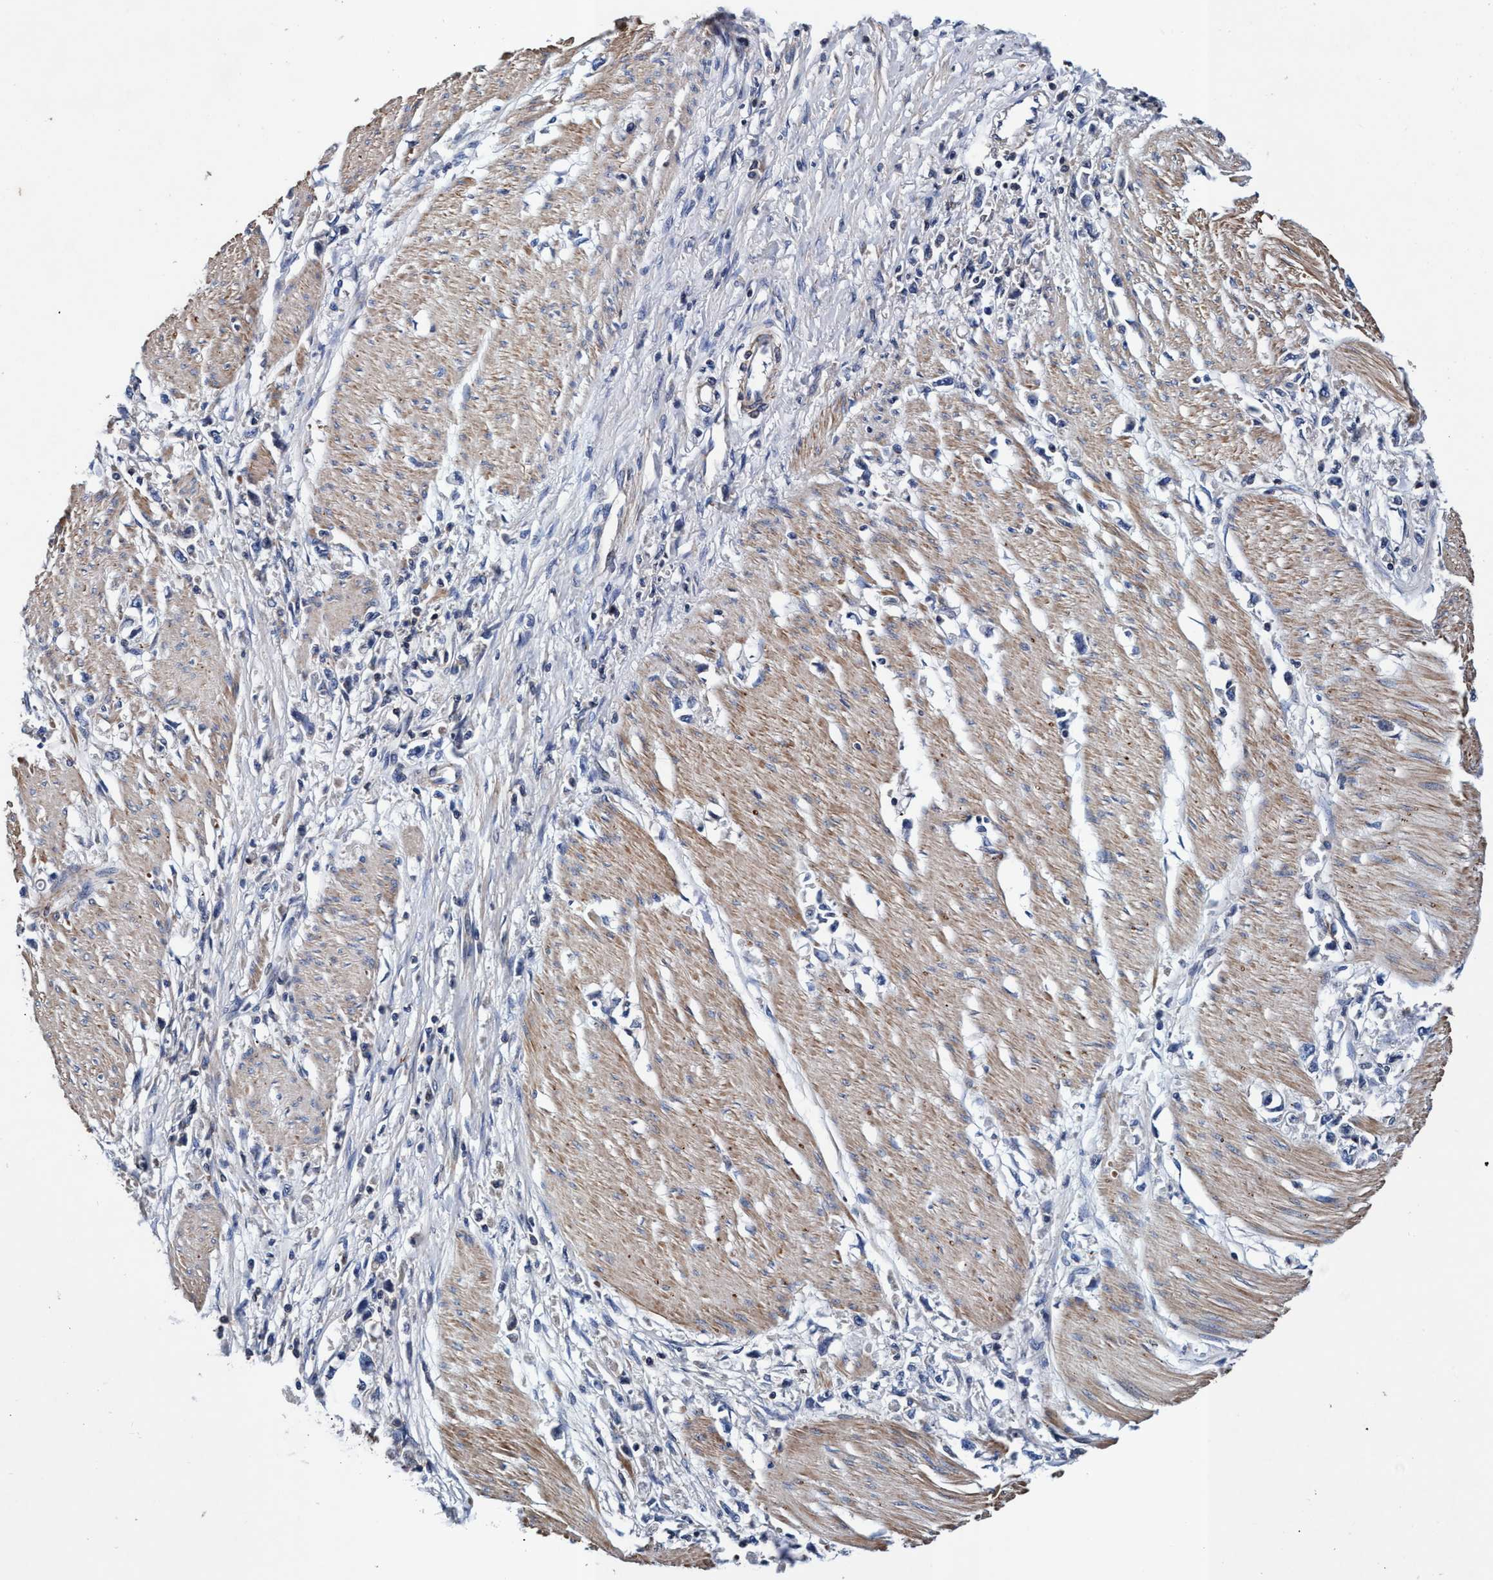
{"staining": {"intensity": "negative", "quantity": "none", "location": "none"}, "tissue": "stomach cancer", "cell_type": "Tumor cells", "image_type": "cancer", "snomed": [{"axis": "morphology", "description": "Adenocarcinoma, NOS"}, {"axis": "topography", "description": "Stomach"}], "caption": "High magnification brightfield microscopy of adenocarcinoma (stomach) stained with DAB (brown) and counterstained with hematoxylin (blue): tumor cells show no significant positivity.", "gene": "RNF208", "patient": {"sex": "female", "age": 59}}